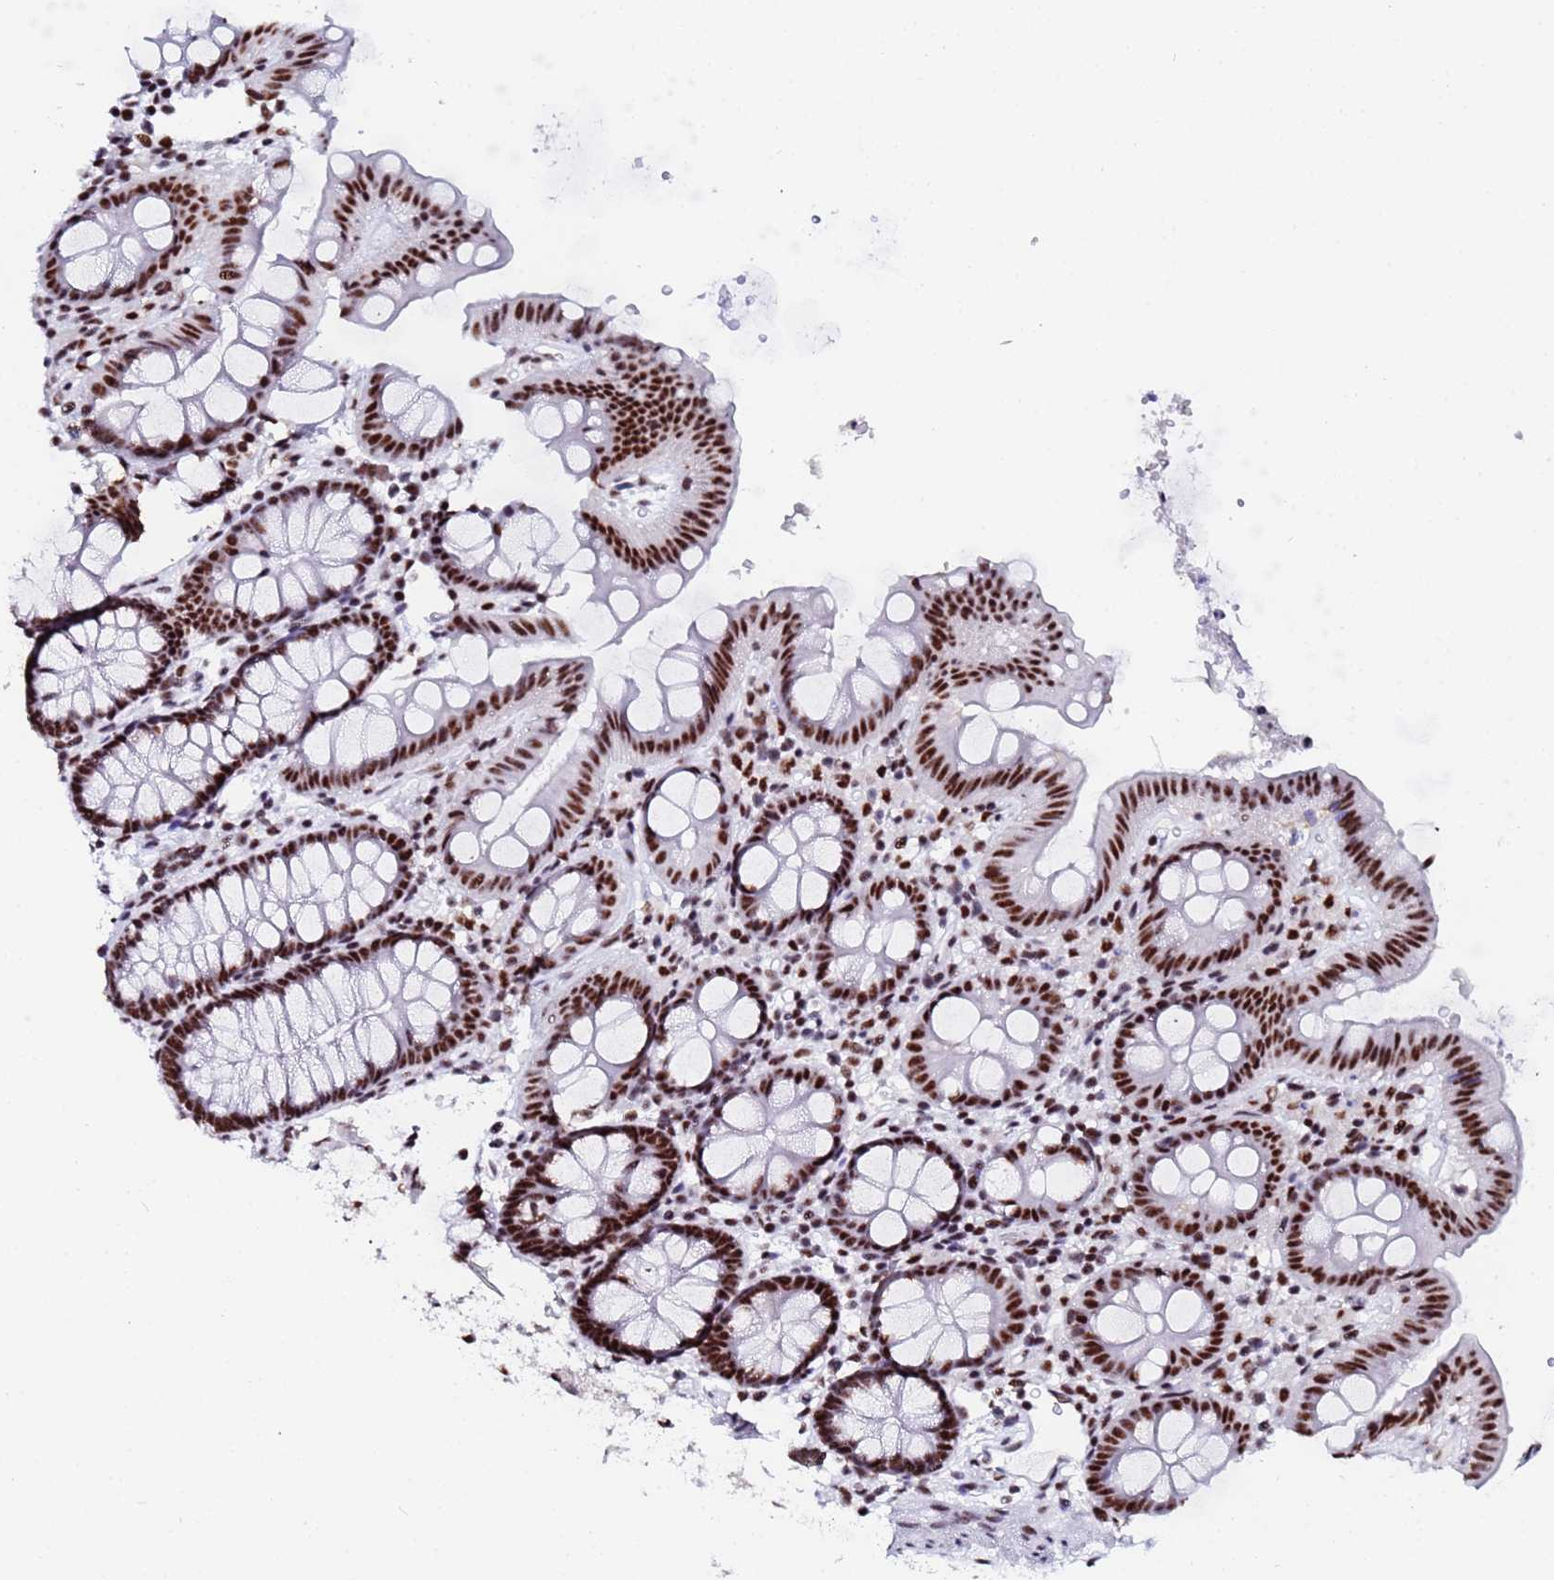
{"staining": {"intensity": "moderate", "quantity": ">75%", "location": "nuclear"}, "tissue": "colon", "cell_type": "Endothelial cells", "image_type": "normal", "snomed": [{"axis": "morphology", "description": "Normal tissue, NOS"}, {"axis": "topography", "description": "Colon"}], "caption": "High-magnification brightfield microscopy of normal colon stained with DAB (brown) and counterstained with hematoxylin (blue). endothelial cells exhibit moderate nuclear staining is seen in approximately>75% of cells.", "gene": "SNRPA1", "patient": {"sex": "male", "age": 75}}